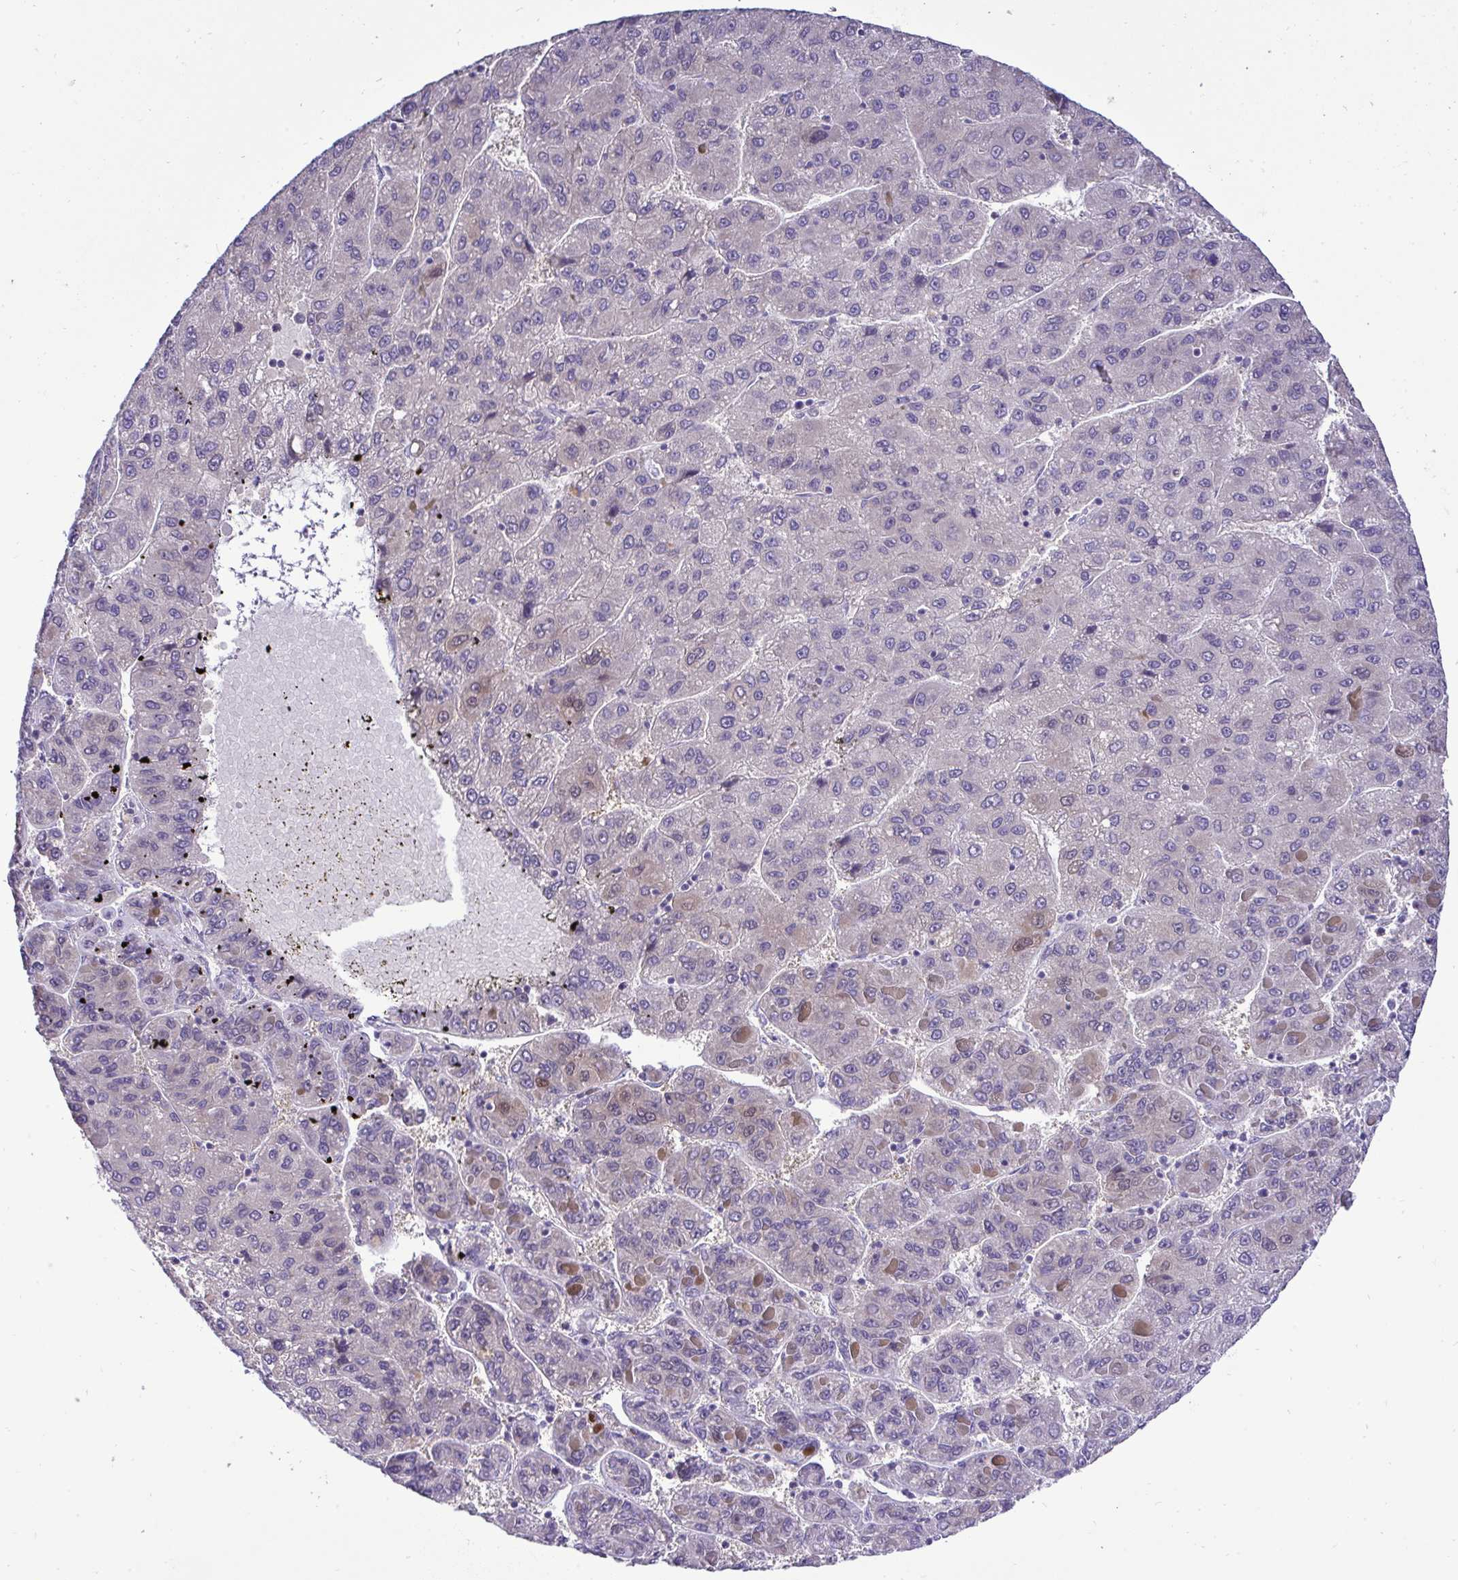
{"staining": {"intensity": "weak", "quantity": "<25%", "location": "cytoplasmic/membranous"}, "tissue": "liver cancer", "cell_type": "Tumor cells", "image_type": "cancer", "snomed": [{"axis": "morphology", "description": "Carcinoma, Hepatocellular, NOS"}, {"axis": "topography", "description": "Liver"}], "caption": "This is an IHC image of liver cancer (hepatocellular carcinoma). There is no staining in tumor cells.", "gene": "ST8SIA2", "patient": {"sex": "female", "age": 82}}